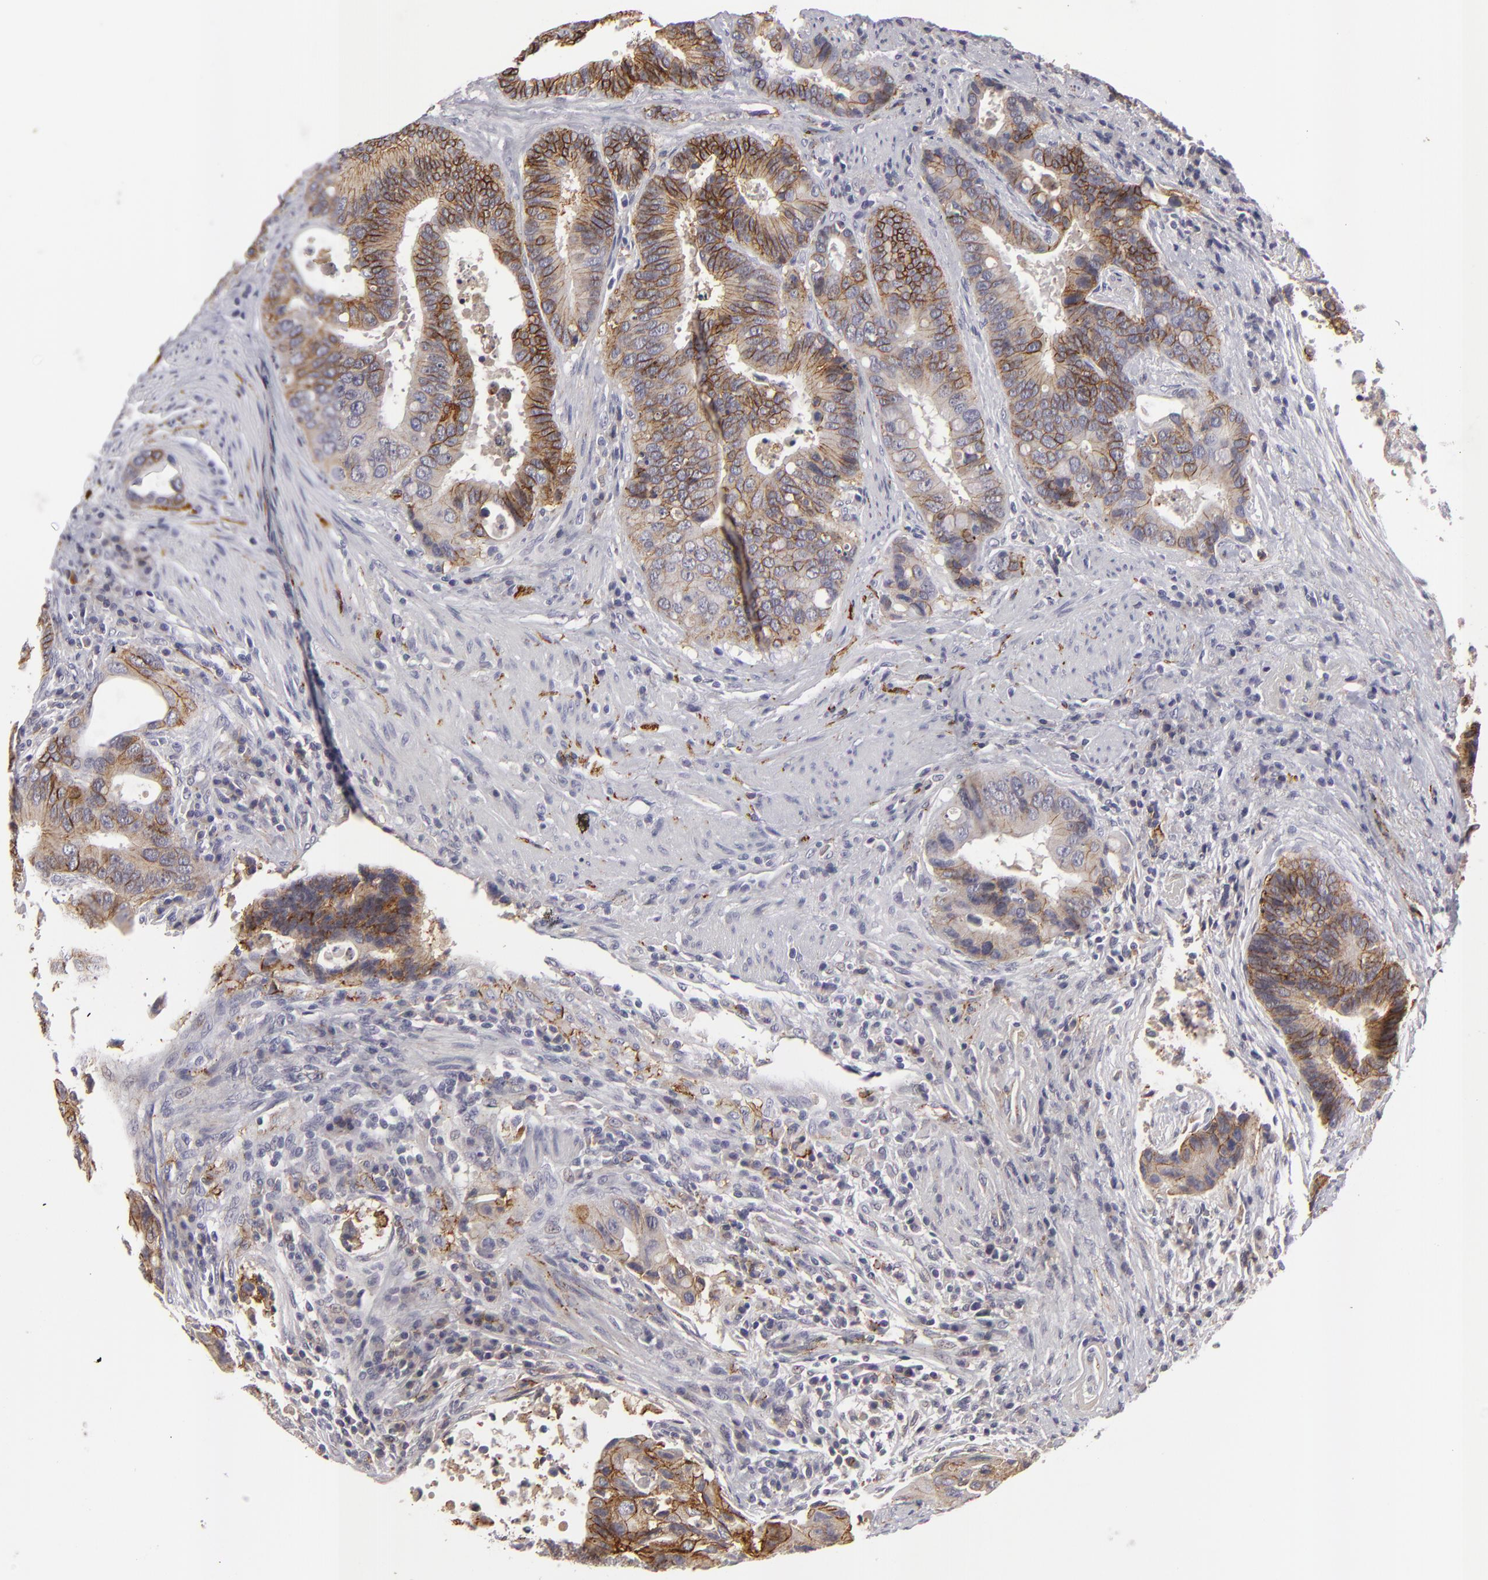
{"staining": {"intensity": "moderate", "quantity": "25%-75%", "location": "cytoplasmic/membranous"}, "tissue": "colorectal cancer", "cell_type": "Tumor cells", "image_type": "cancer", "snomed": [{"axis": "morphology", "description": "Adenocarcinoma, NOS"}, {"axis": "topography", "description": "Rectum"}], "caption": "Adenocarcinoma (colorectal) was stained to show a protein in brown. There is medium levels of moderate cytoplasmic/membranous positivity in approximately 25%-75% of tumor cells.", "gene": "ALCAM", "patient": {"sex": "female", "age": 67}}